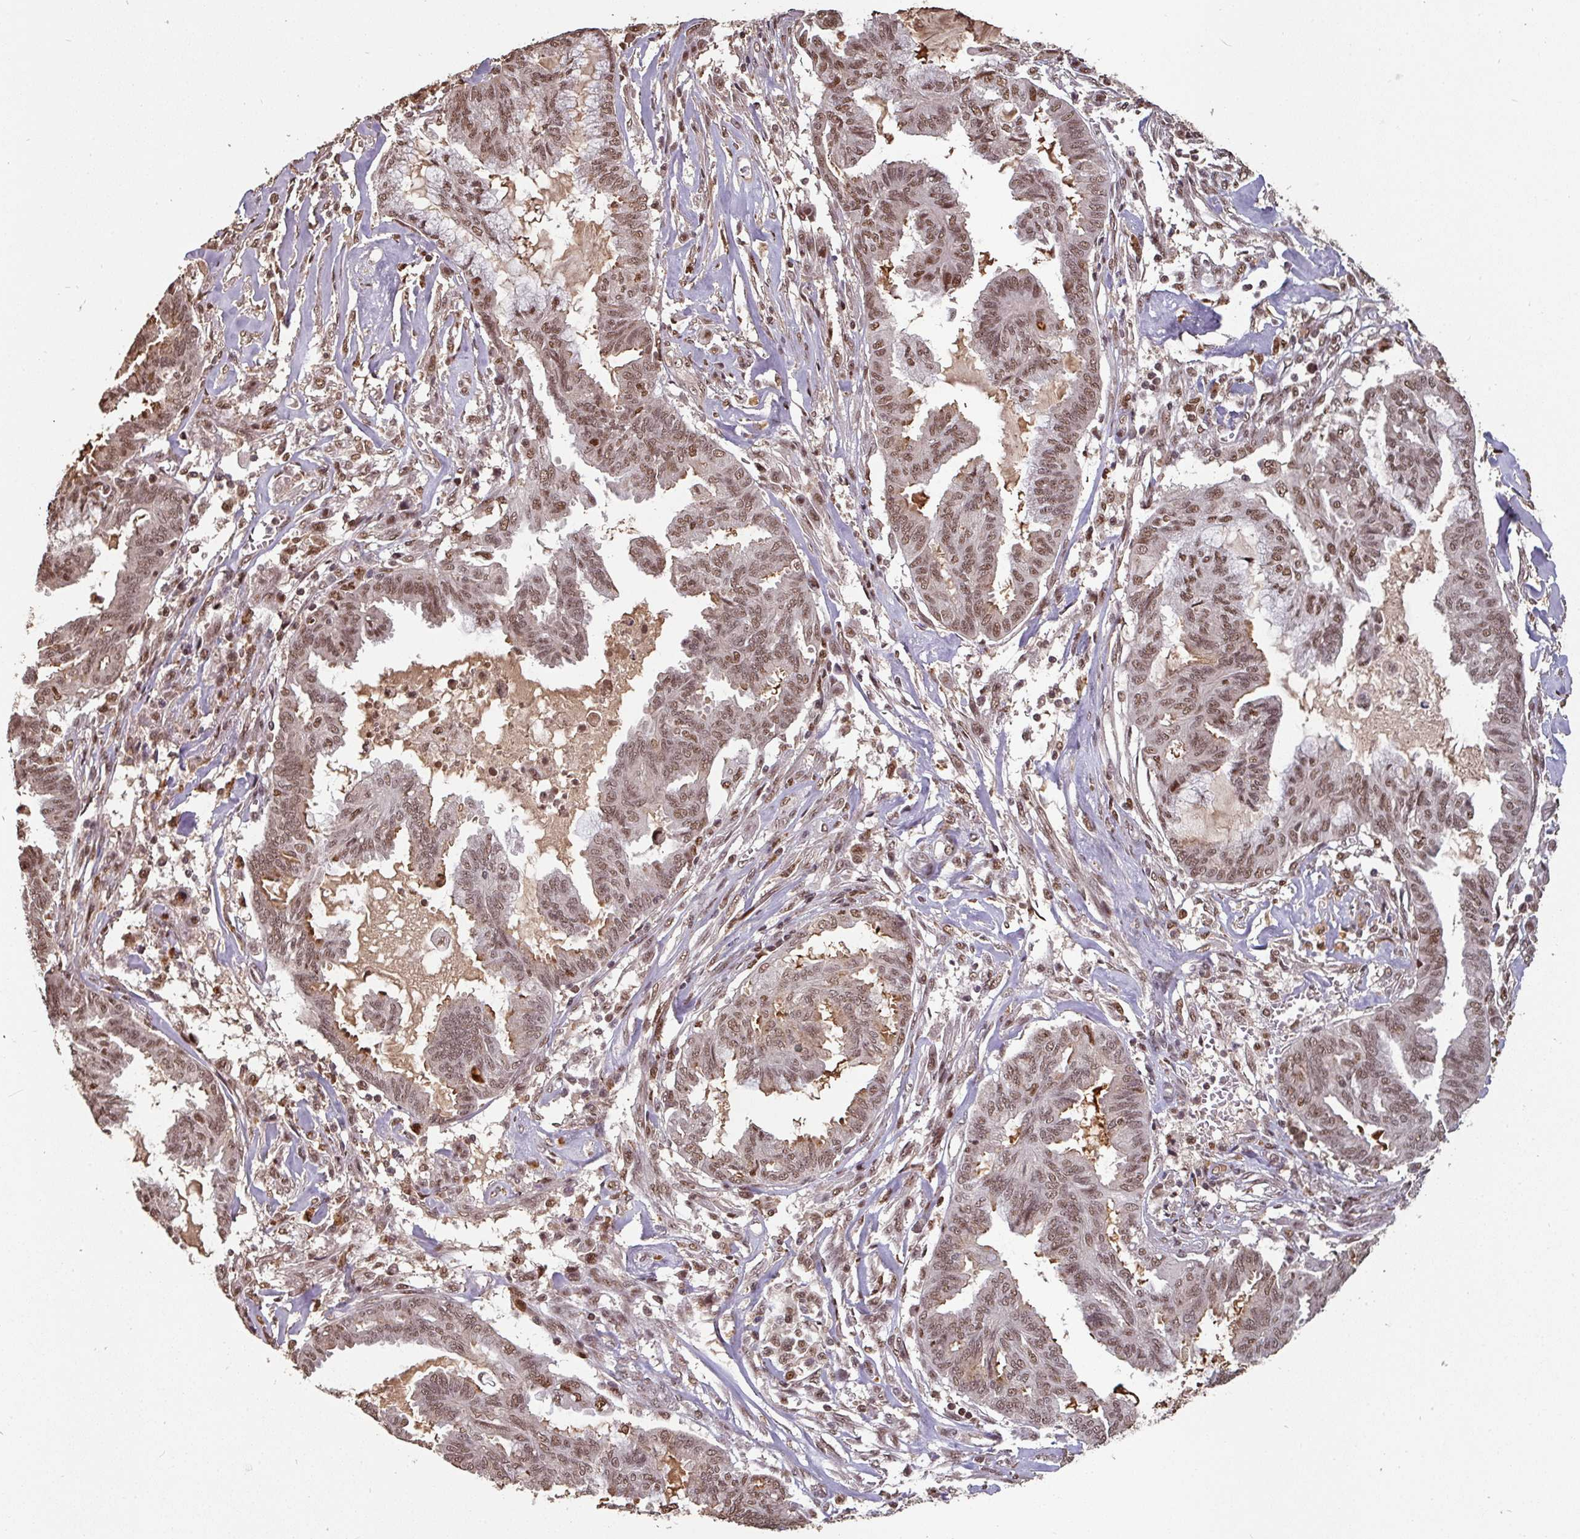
{"staining": {"intensity": "moderate", "quantity": ">75%", "location": "nuclear"}, "tissue": "endometrial cancer", "cell_type": "Tumor cells", "image_type": "cancer", "snomed": [{"axis": "morphology", "description": "Adenocarcinoma, NOS"}, {"axis": "topography", "description": "Endometrium"}], "caption": "IHC of human endometrial cancer reveals medium levels of moderate nuclear staining in about >75% of tumor cells. (IHC, brightfield microscopy, high magnification).", "gene": "POLD1", "patient": {"sex": "female", "age": 86}}